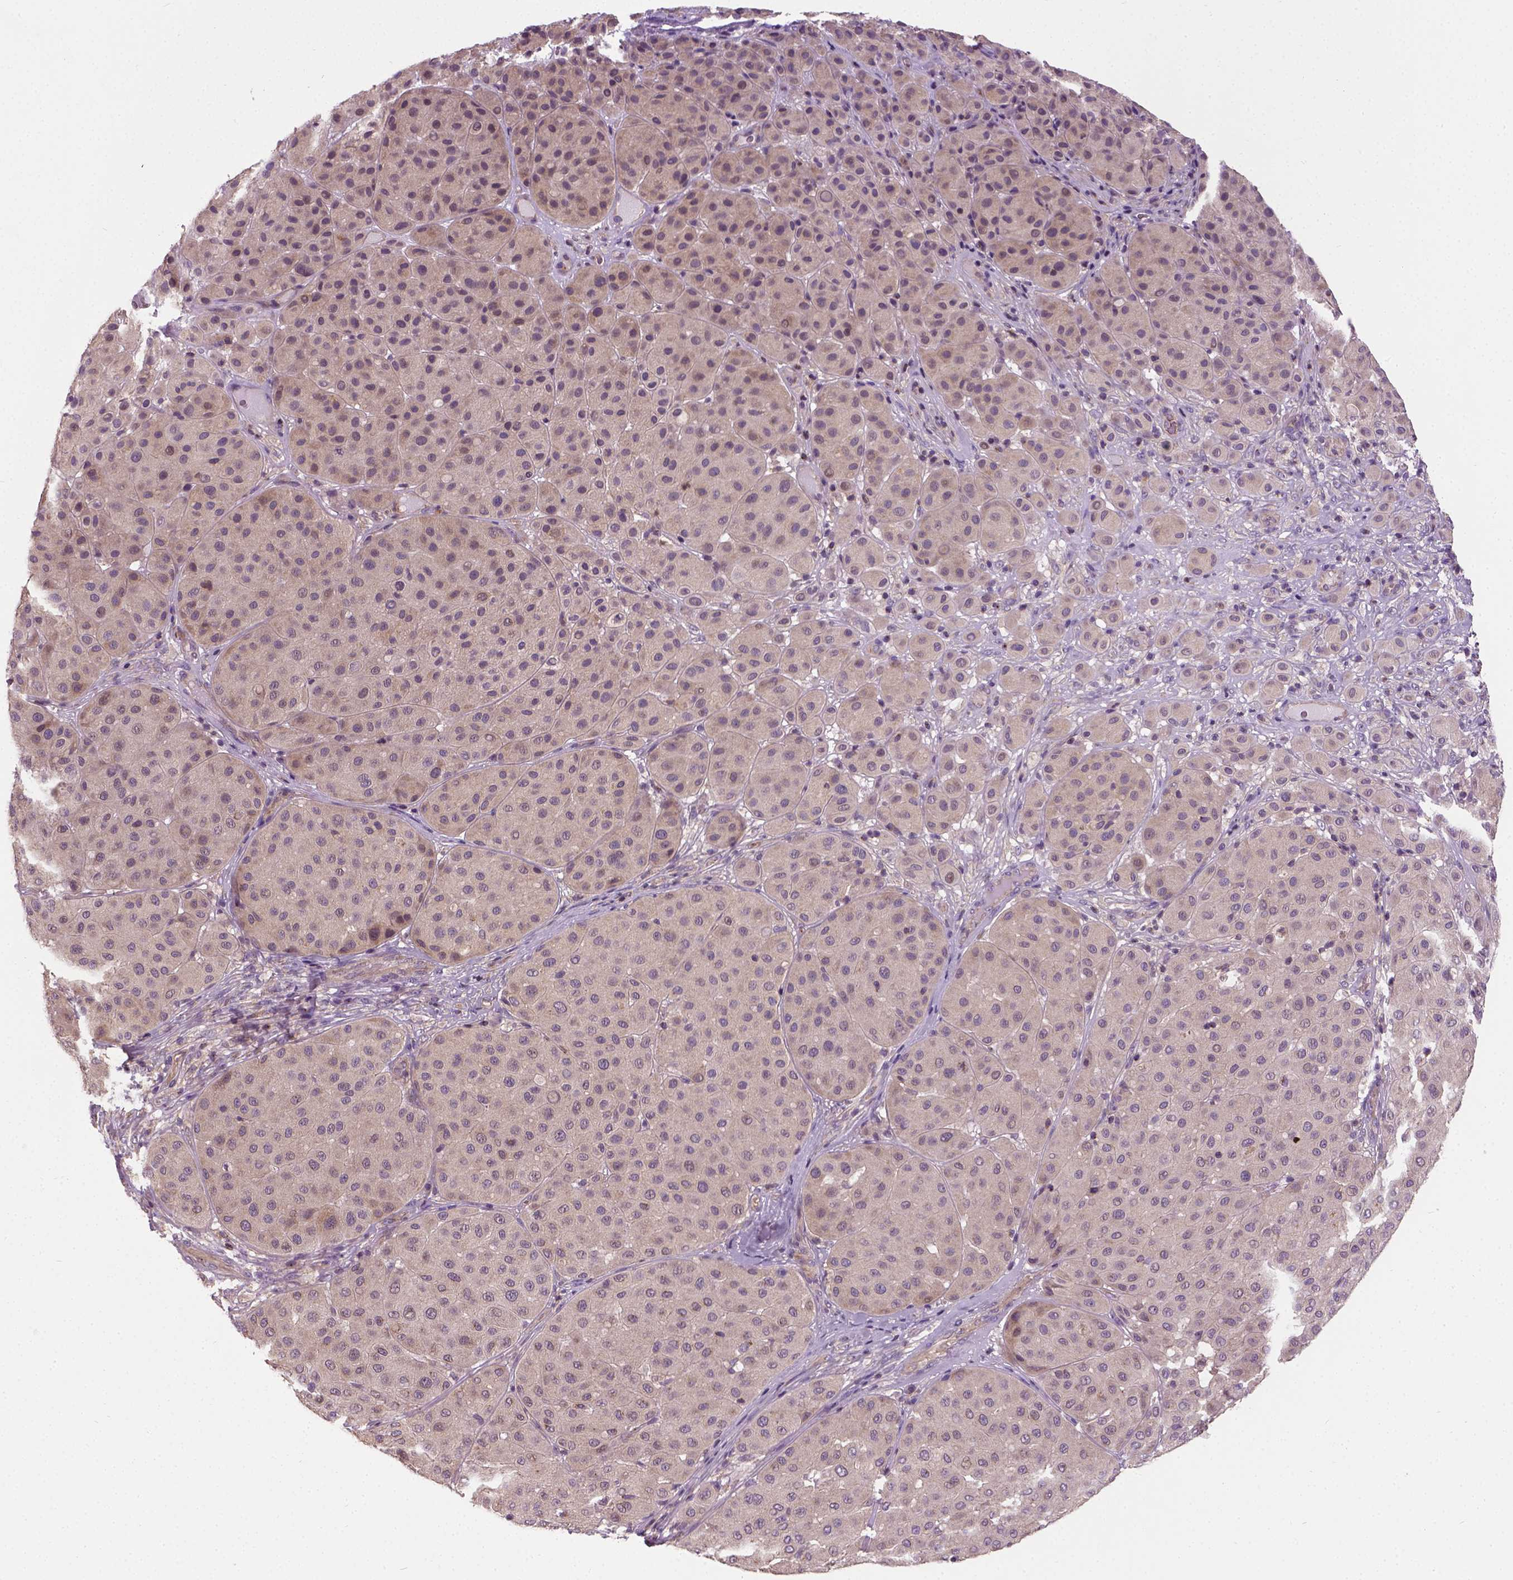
{"staining": {"intensity": "weak", "quantity": ">75%", "location": "cytoplasmic/membranous,nuclear"}, "tissue": "melanoma", "cell_type": "Tumor cells", "image_type": "cancer", "snomed": [{"axis": "morphology", "description": "Malignant melanoma, Metastatic site"}, {"axis": "topography", "description": "Smooth muscle"}], "caption": "Immunohistochemistry micrograph of human malignant melanoma (metastatic site) stained for a protein (brown), which displays low levels of weak cytoplasmic/membranous and nuclear positivity in approximately >75% of tumor cells.", "gene": "CRACR2A", "patient": {"sex": "male", "age": 41}}